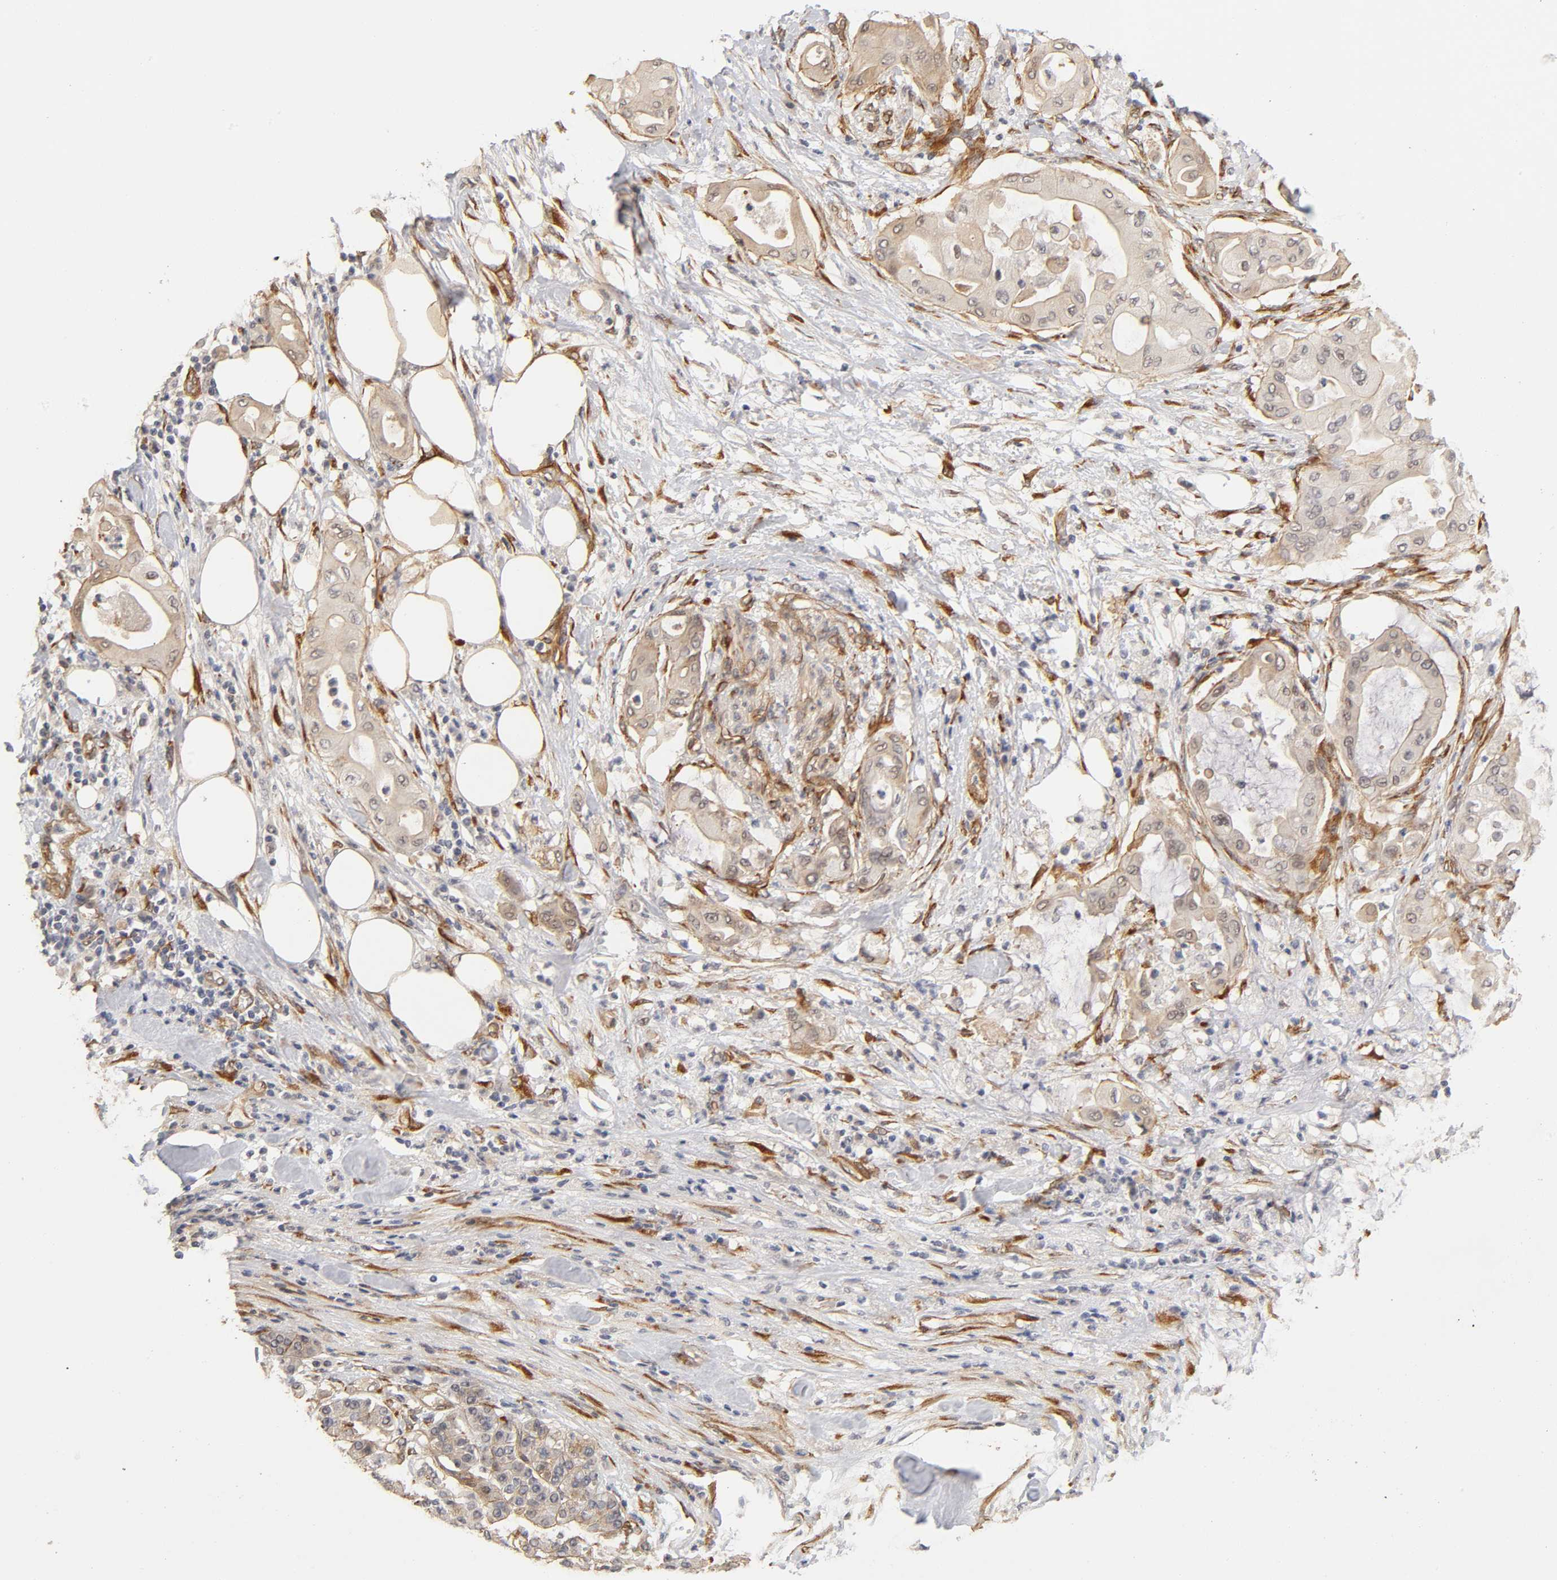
{"staining": {"intensity": "weak", "quantity": "25%-75%", "location": "cytoplasmic/membranous"}, "tissue": "pancreatic cancer", "cell_type": "Tumor cells", "image_type": "cancer", "snomed": [{"axis": "morphology", "description": "Adenocarcinoma, NOS"}, {"axis": "morphology", "description": "Adenocarcinoma, metastatic, NOS"}, {"axis": "topography", "description": "Lymph node"}, {"axis": "topography", "description": "Pancreas"}, {"axis": "topography", "description": "Duodenum"}], "caption": "Immunohistochemistry (IHC) staining of adenocarcinoma (pancreatic), which reveals low levels of weak cytoplasmic/membranous expression in approximately 25%-75% of tumor cells indicating weak cytoplasmic/membranous protein staining. The staining was performed using DAB (brown) for protein detection and nuclei were counterstained in hematoxylin (blue).", "gene": "LAMB1", "patient": {"sex": "female", "age": 64}}